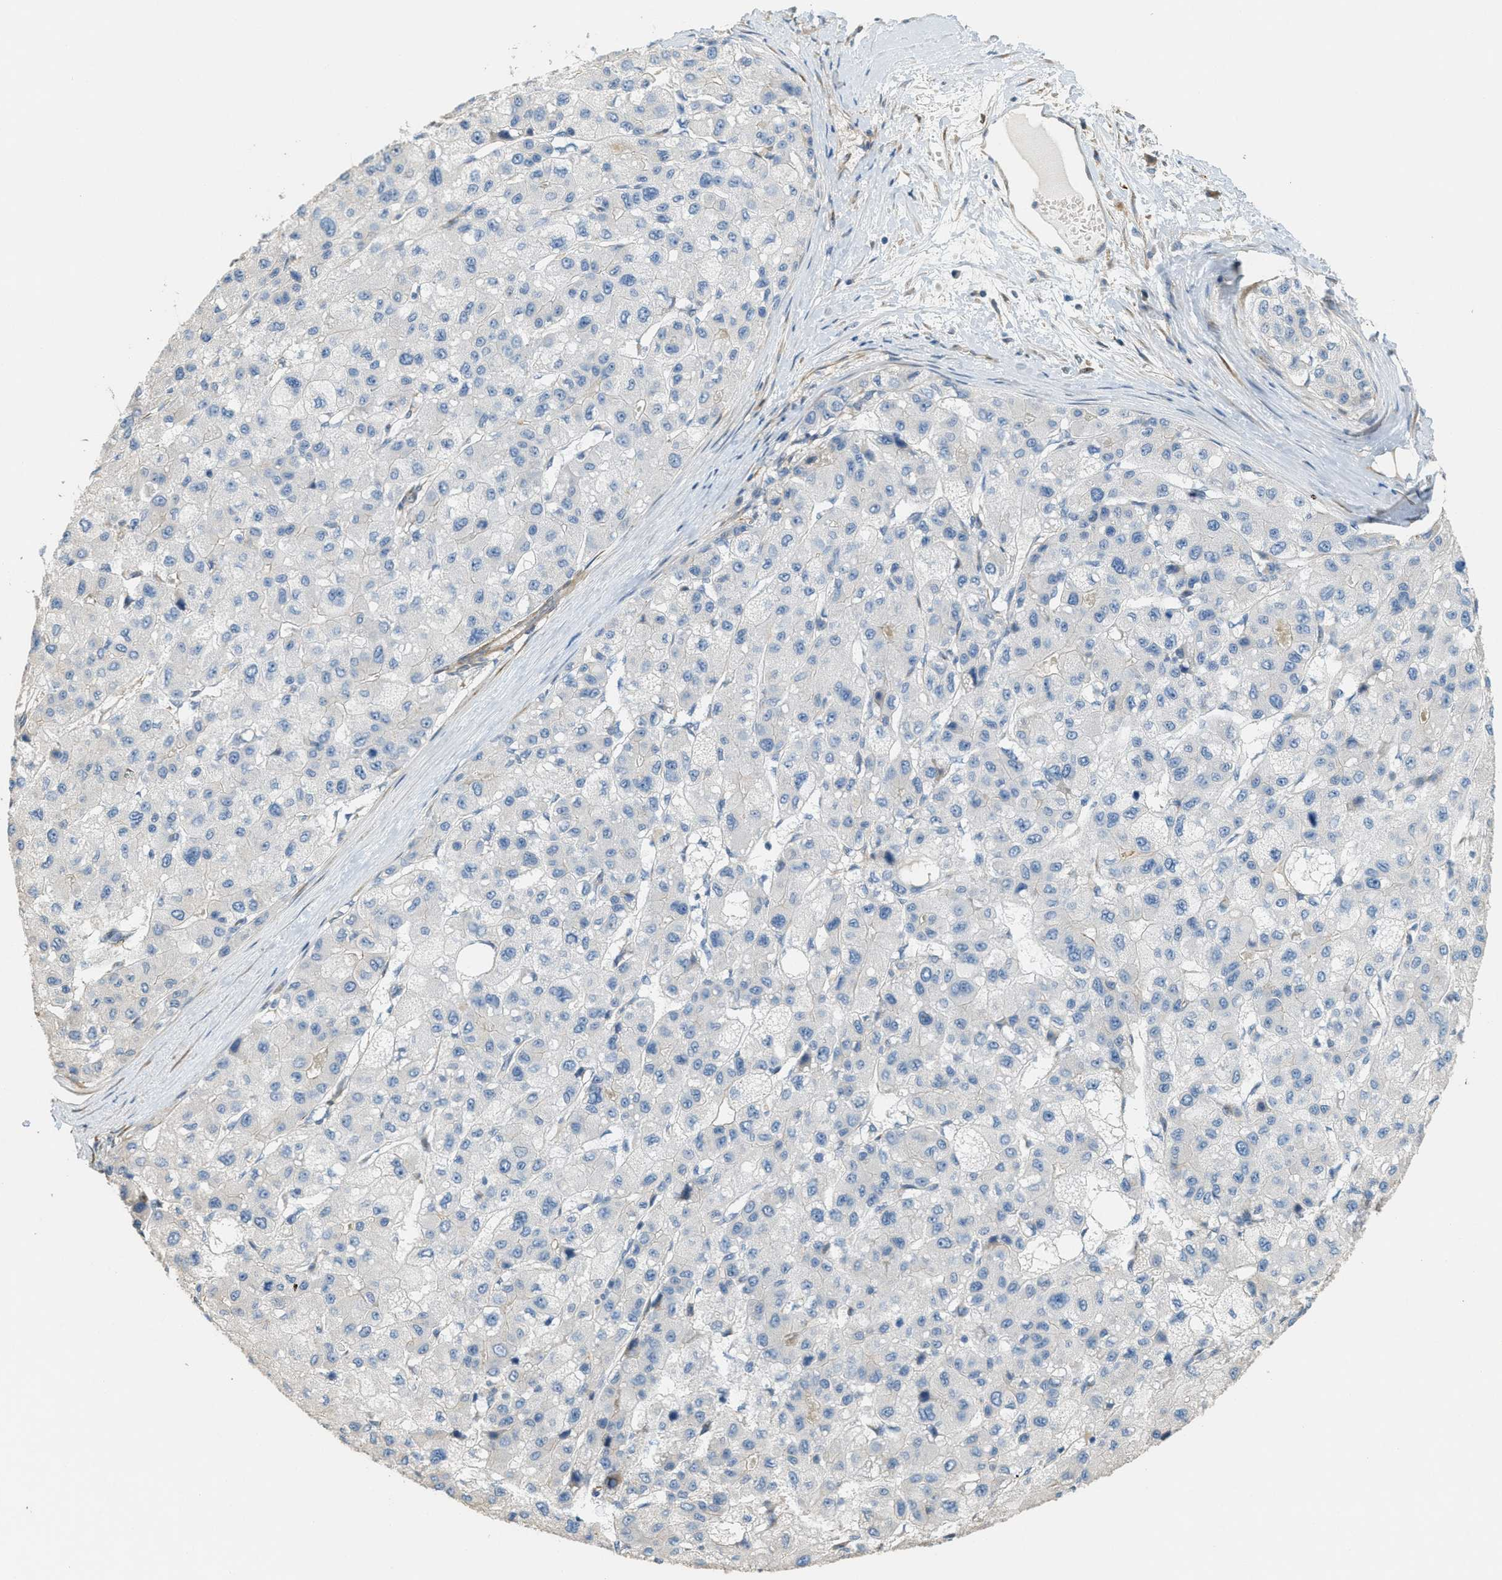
{"staining": {"intensity": "negative", "quantity": "none", "location": "none"}, "tissue": "liver cancer", "cell_type": "Tumor cells", "image_type": "cancer", "snomed": [{"axis": "morphology", "description": "Carcinoma, Hepatocellular, NOS"}, {"axis": "topography", "description": "Liver"}], "caption": "IHC of liver hepatocellular carcinoma shows no positivity in tumor cells.", "gene": "ADCY5", "patient": {"sex": "male", "age": 80}}